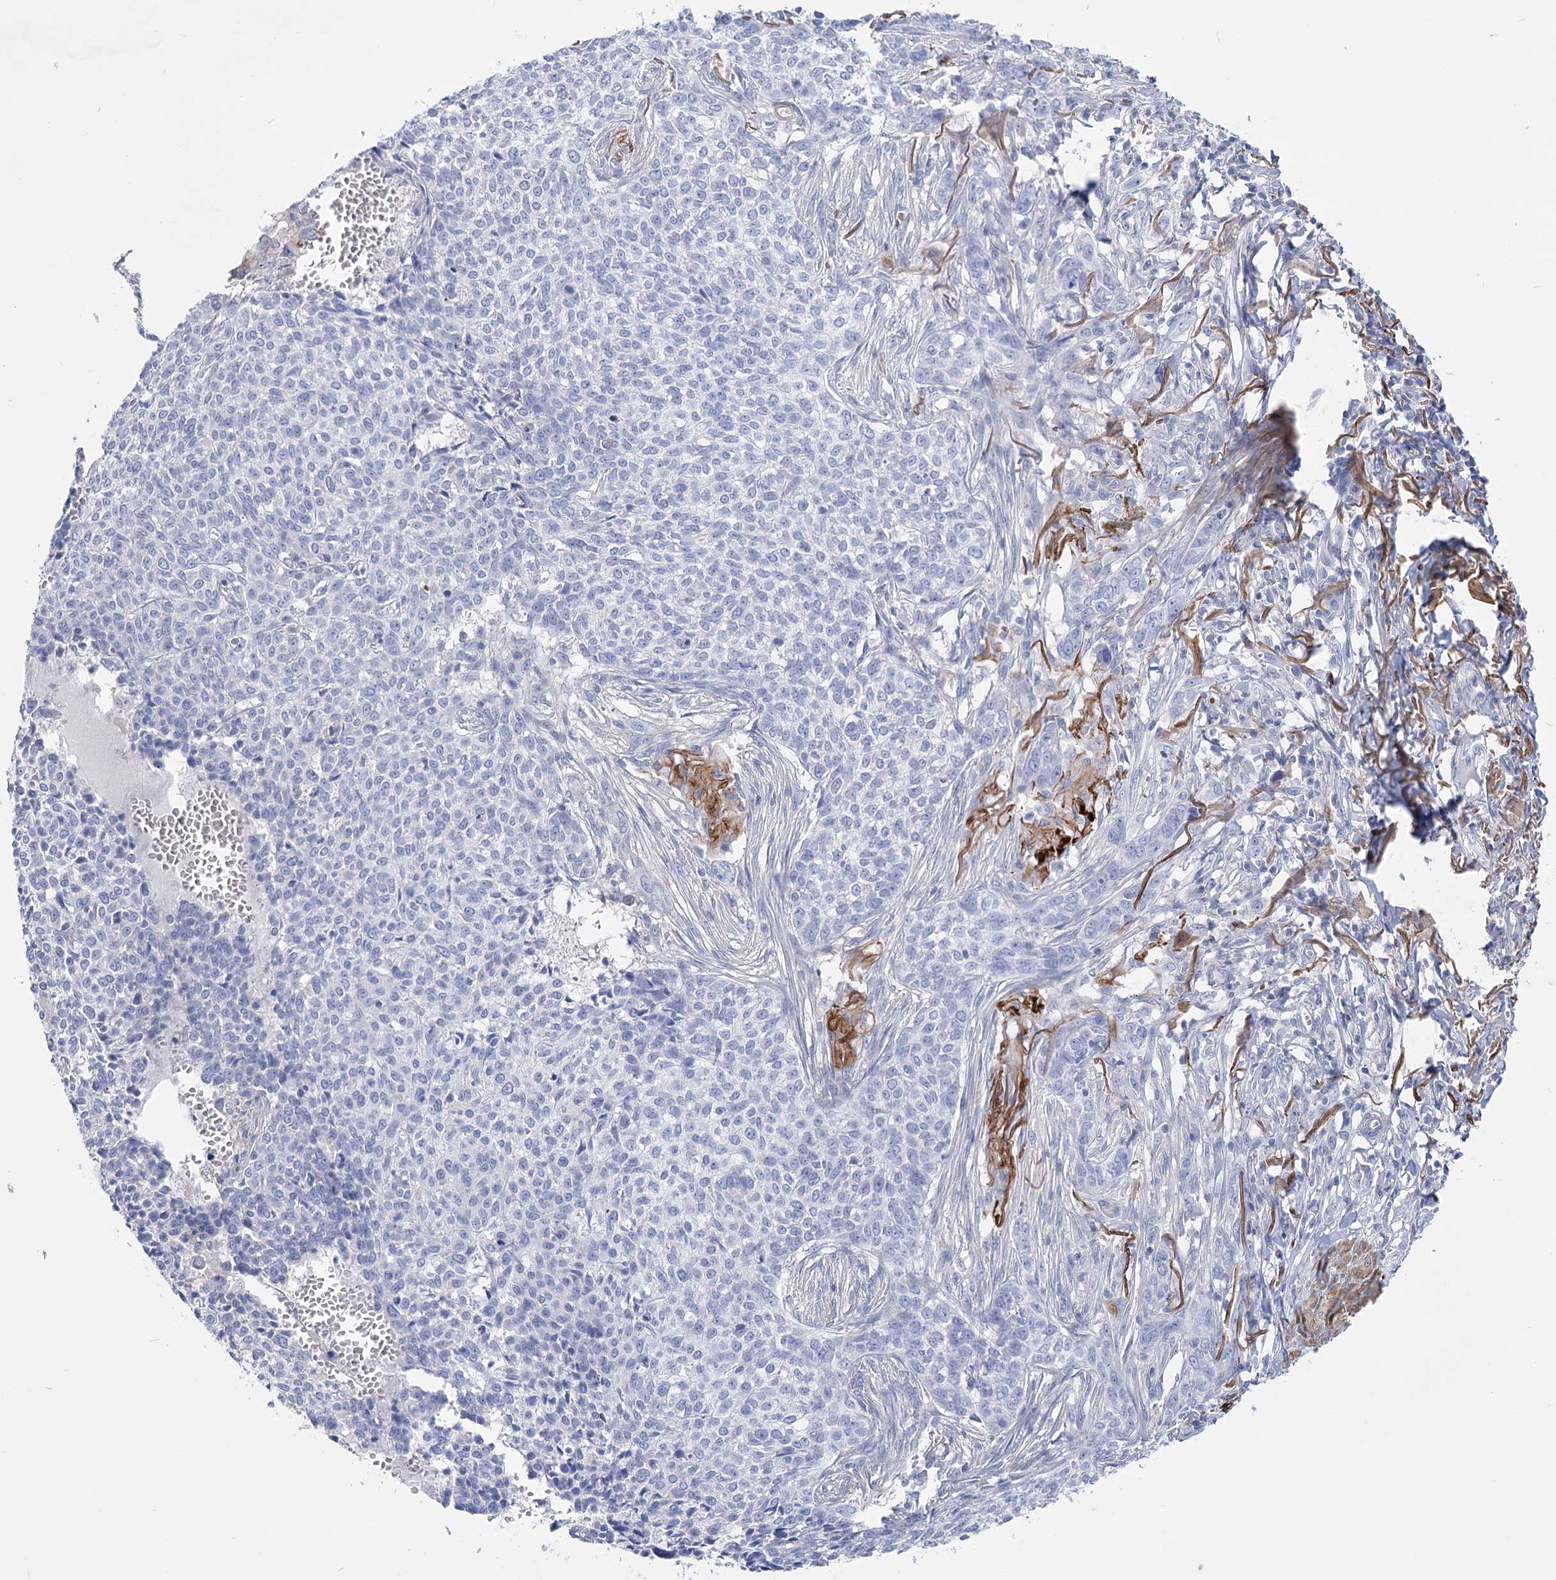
{"staining": {"intensity": "negative", "quantity": "none", "location": "none"}, "tissue": "skin cancer", "cell_type": "Tumor cells", "image_type": "cancer", "snomed": [{"axis": "morphology", "description": "Basal cell carcinoma"}, {"axis": "topography", "description": "Skin"}], "caption": "The histopathology image demonstrates no significant positivity in tumor cells of skin basal cell carcinoma.", "gene": "PCDHA1", "patient": {"sex": "male", "age": 85}}